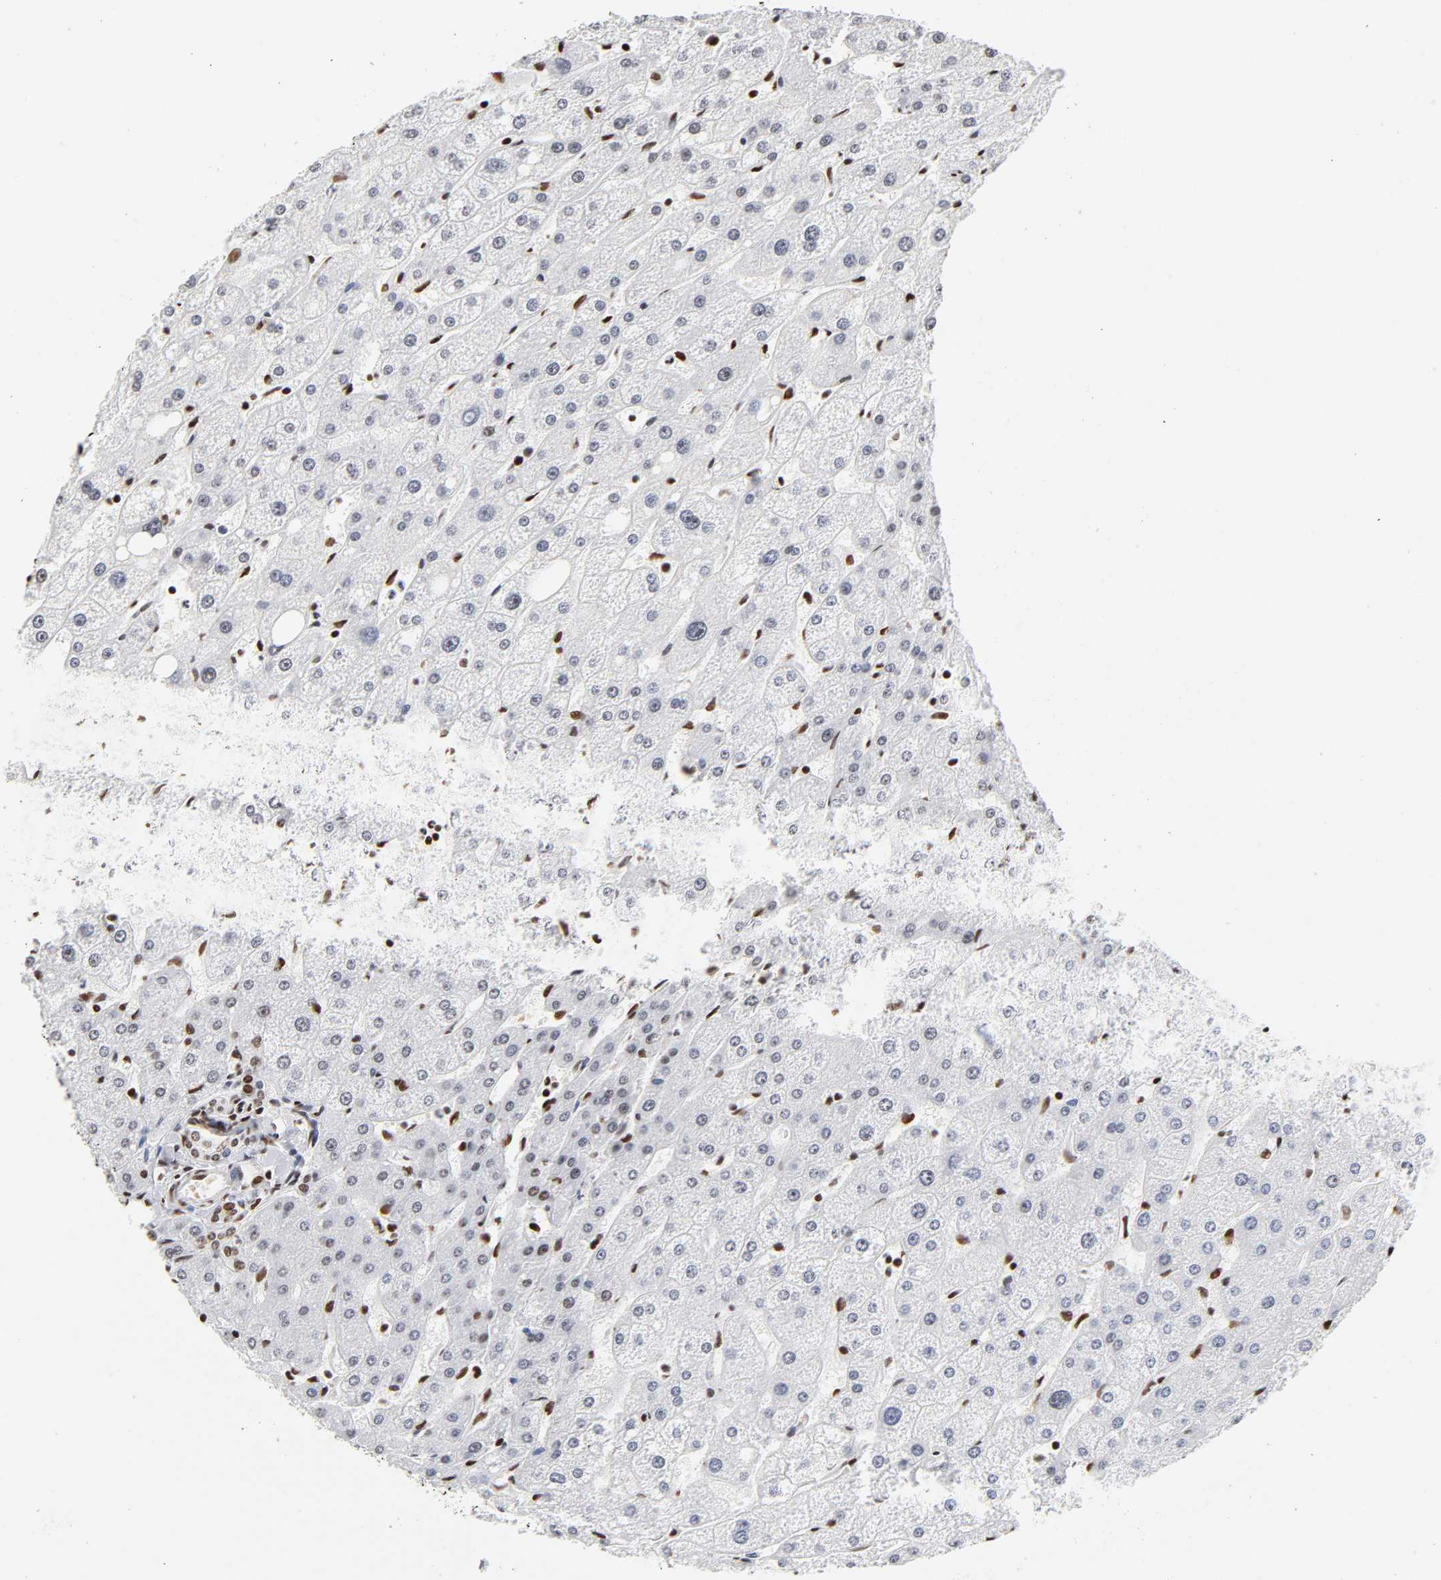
{"staining": {"intensity": "moderate", "quantity": ">75%", "location": "nuclear"}, "tissue": "liver", "cell_type": "Cholangiocytes", "image_type": "normal", "snomed": [{"axis": "morphology", "description": "Normal tissue, NOS"}, {"axis": "topography", "description": "Liver"}], "caption": "An immunohistochemistry (IHC) photomicrograph of unremarkable tissue is shown. Protein staining in brown labels moderate nuclear positivity in liver within cholangiocytes. (Stains: DAB (3,3'-diaminobenzidine) in brown, nuclei in blue, Microscopy: brightfield microscopy at high magnification).", "gene": "XRCC6", "patient": {"sex": "male", "age": 67}}